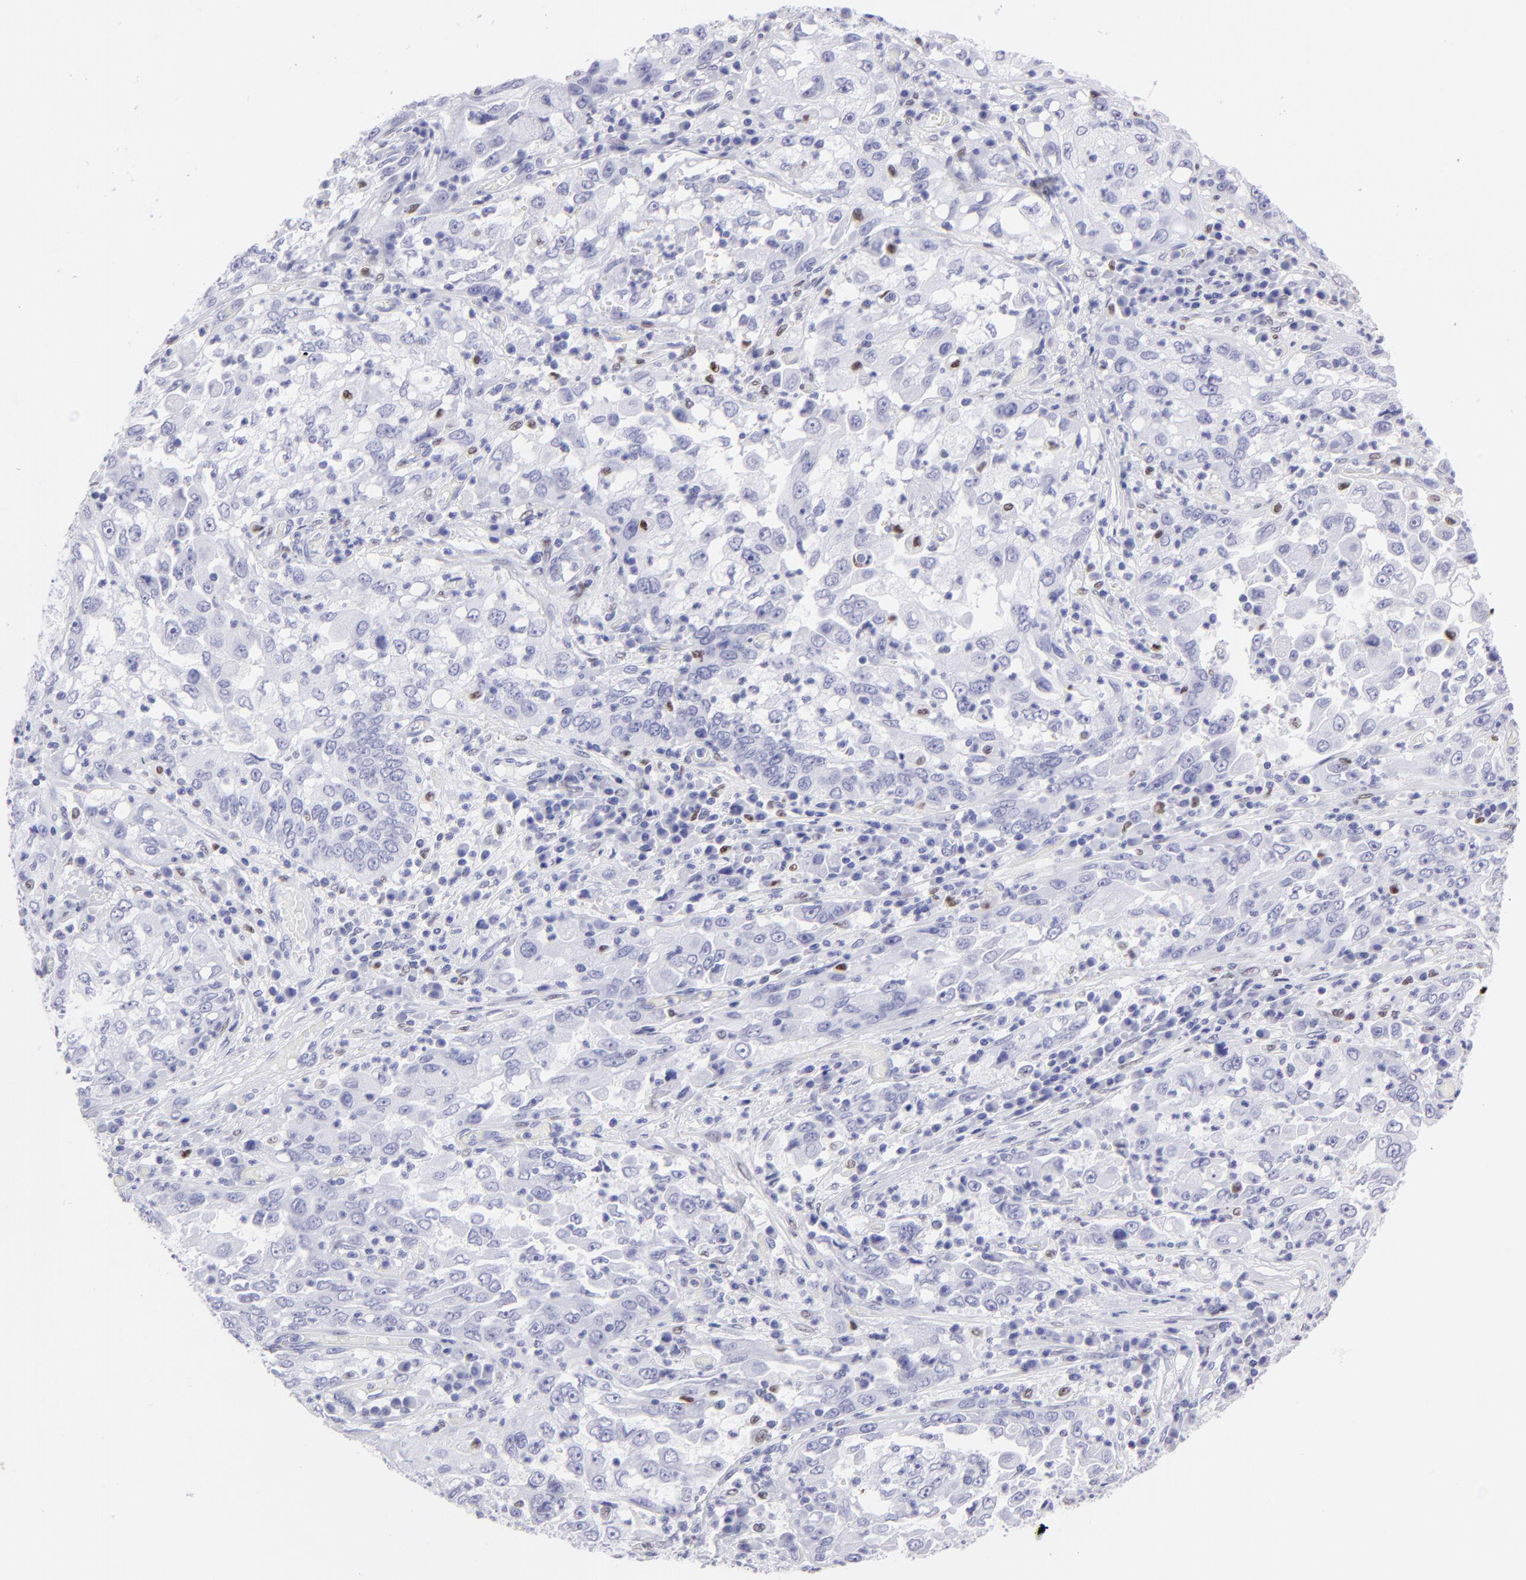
{"staining": {"intensity": "negative", "quantity": "none", "location": "none"}, "tissue": "cervical cancer", "cell_type": "Tumor cells", "image_type": "cancer", "snomed": [{"axis": "morphology", "description": "Squamous cell carcinoma, NOS"}, {"axis": "topography", "description": "Cervix"}], "caption": "Tumor cells show no significant protein expression in cervical cancer (squamous cell carcinoma). (DAB immunohistochemistry, high magnification).", "gene": "MITF", "patient": {"sex": "female", "age": 36}}